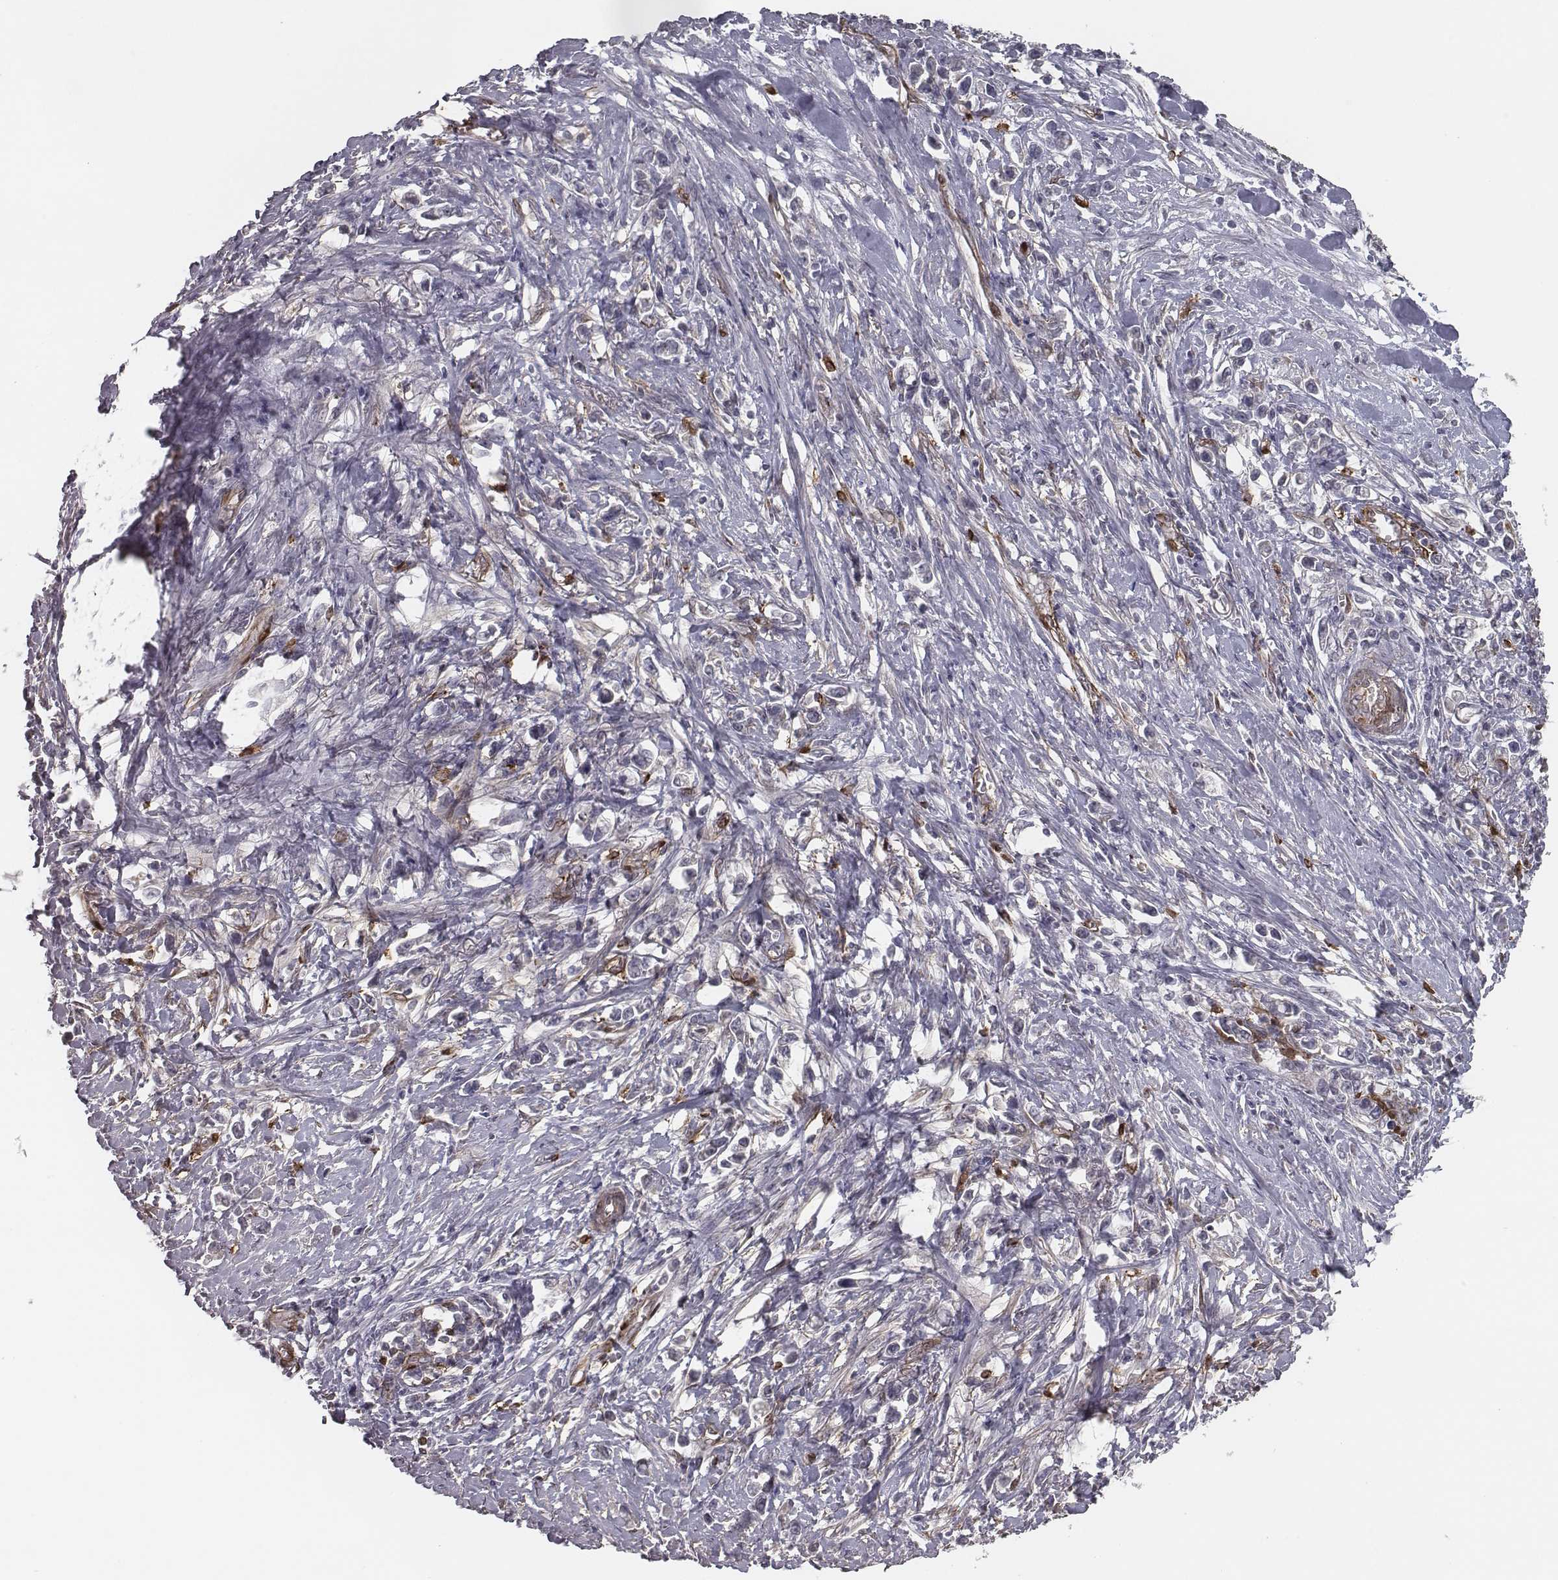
{"staining": {"intensity": "negative", "quantity": "none", "location": "none"}, "tissue": "stomach cancer", "cell_type": "Tumor cells", "image_type": "cancer", "snomed": [{"axis": "morphology", "description": "Adenocarcinoma, NOS"}, {"axis": "topography", "description": "Stomach"}], "caption": "DAB (3,3'-diaminobenzidine) immunohistochemical staining of human stomach adenocarcinoma shows no significant positivity in tumor cells.", "gene": "ISYNA1", "patient": {"sex": "male", "age": 63}}